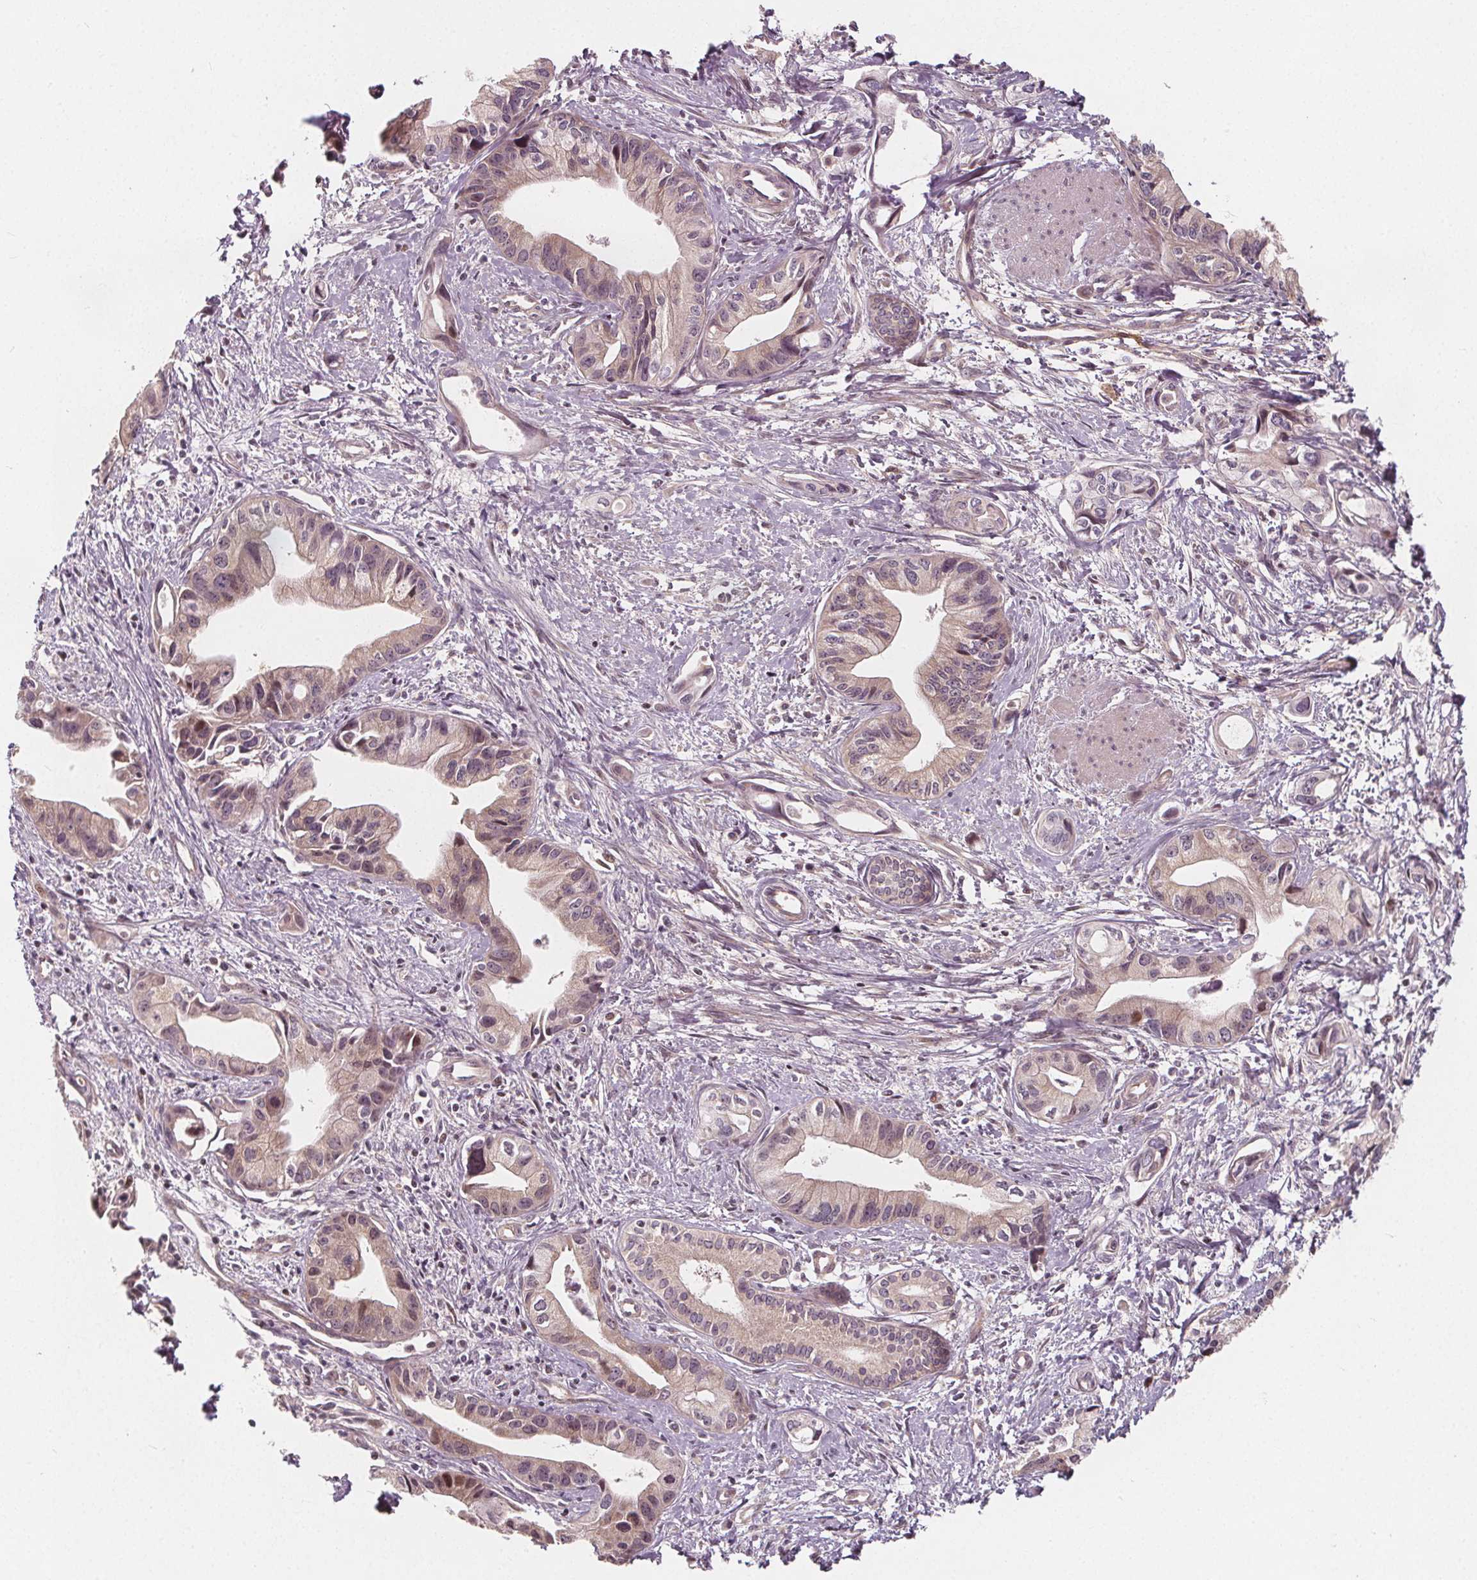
{"staining": {"intensity": "weak", "quantity": "<25%", "location": "nuclear"}, "tissue": "pancreatic cancer", "cell_type": "Tumor cells", "image_type": "cancer", "snomed": [{"axis": "morphology", "description": "Adenocarcinoma, NOS"}, {"axis": "topography", "description": "Pancreas"}], "caption": "This is an immunohistochemistry (IHC) histopathology image of pancreatic cancer. There is no expression in tumor cells.", "gene": "AKT1S1", "patient": {"sex": "female", "age": 61}}